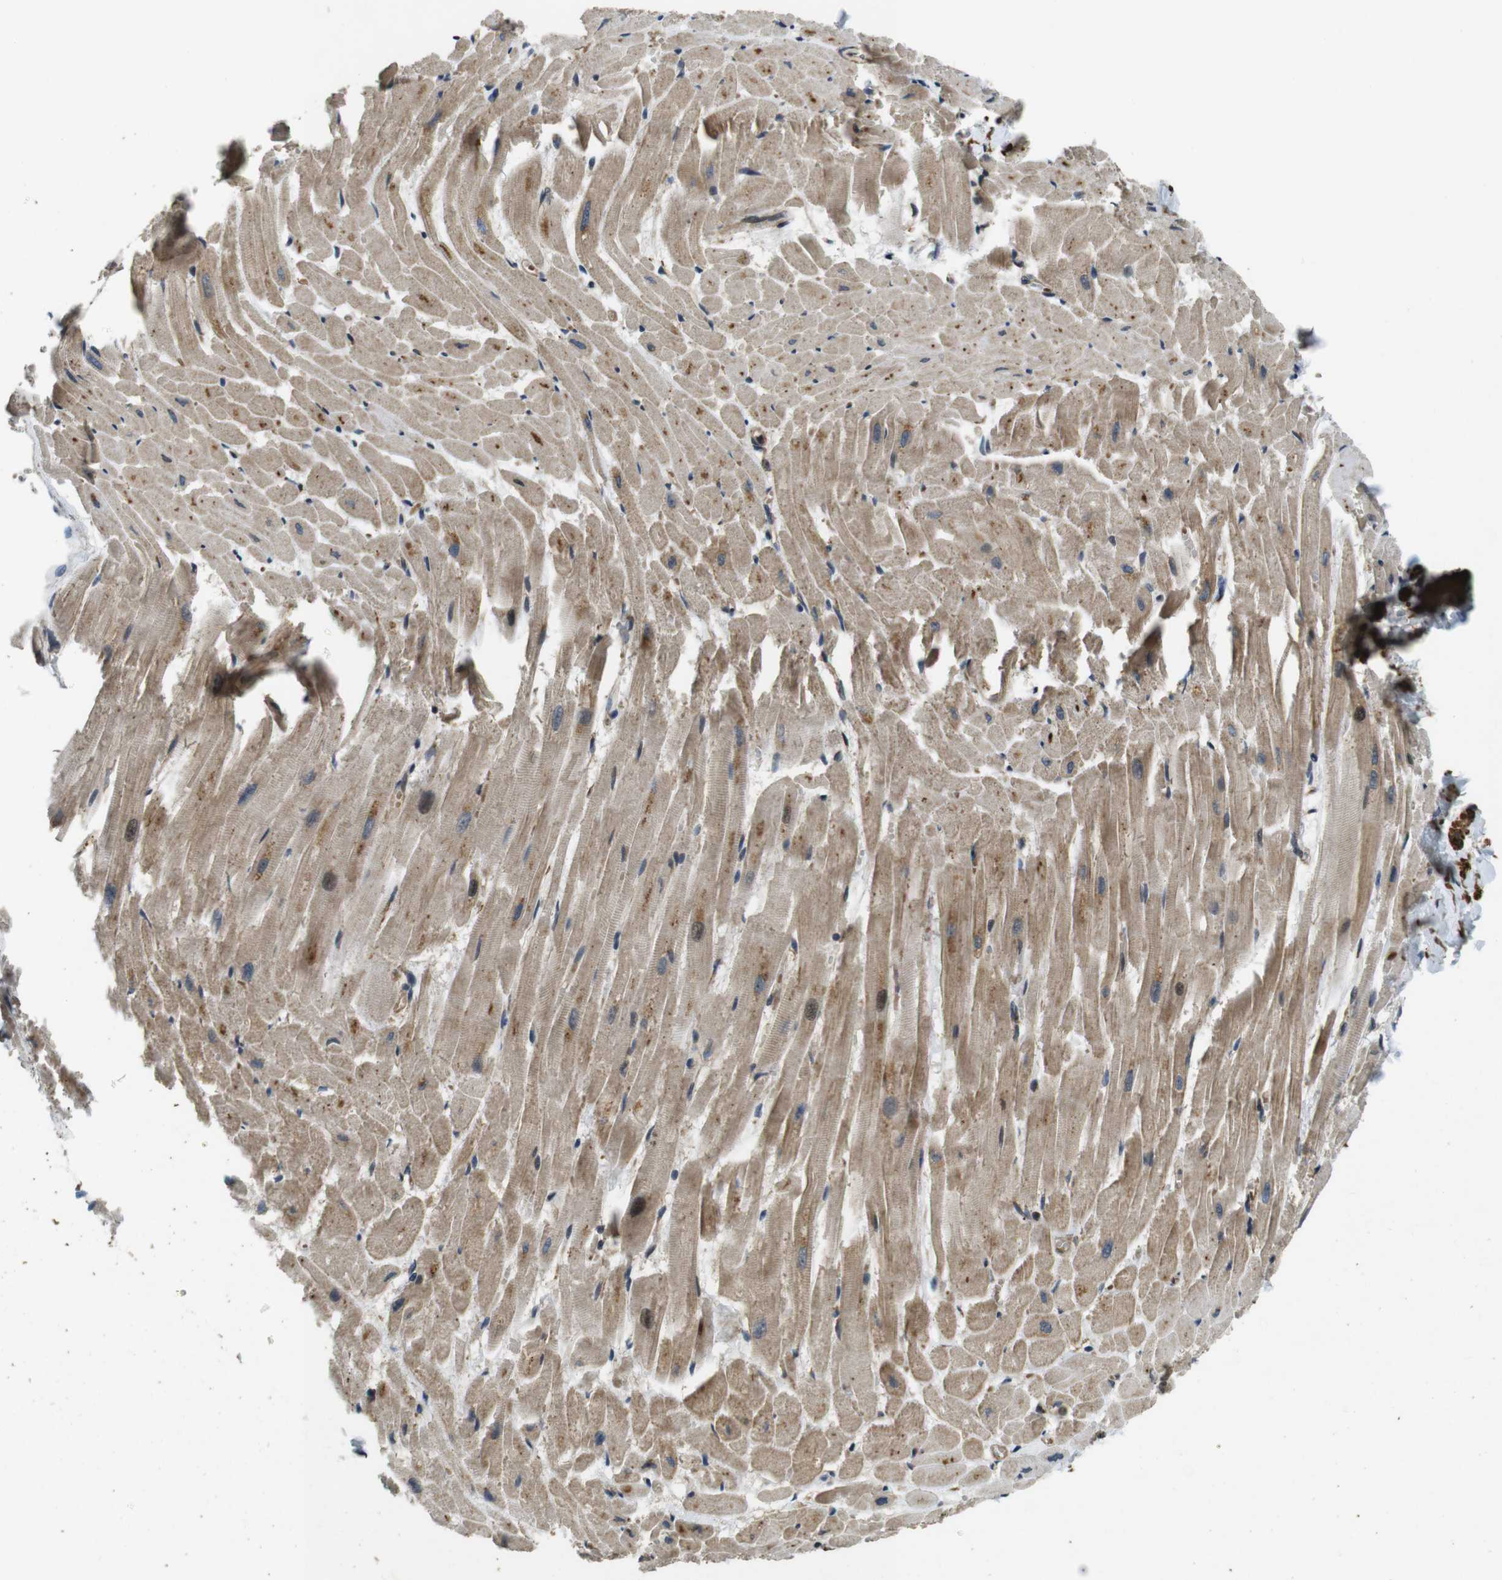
{"staining": {"intensity": "moderate", "quantity": ">75%", "location": "cytoplasmic/membranous"}, "tissue": "heart muscle", "cell_type": "Cardiomyocytes", "image_type": "normal", "snomed": [{"axis": "morphology", "description": "Normal tissue, NOS"}, {"axis": "topography", "description": "Heart"}], "caption": "This micrograph reveals benign heart muscle stained with immunohistochemistry (IHC) to label a protein in brown. The cytoplasmic/membranous of cardiomyocytes show moderate positivity for the protein. Nuclei are counter-stained blue.", "gene": "BNIP3", "patient": {"sex": "female", "age": 19}}